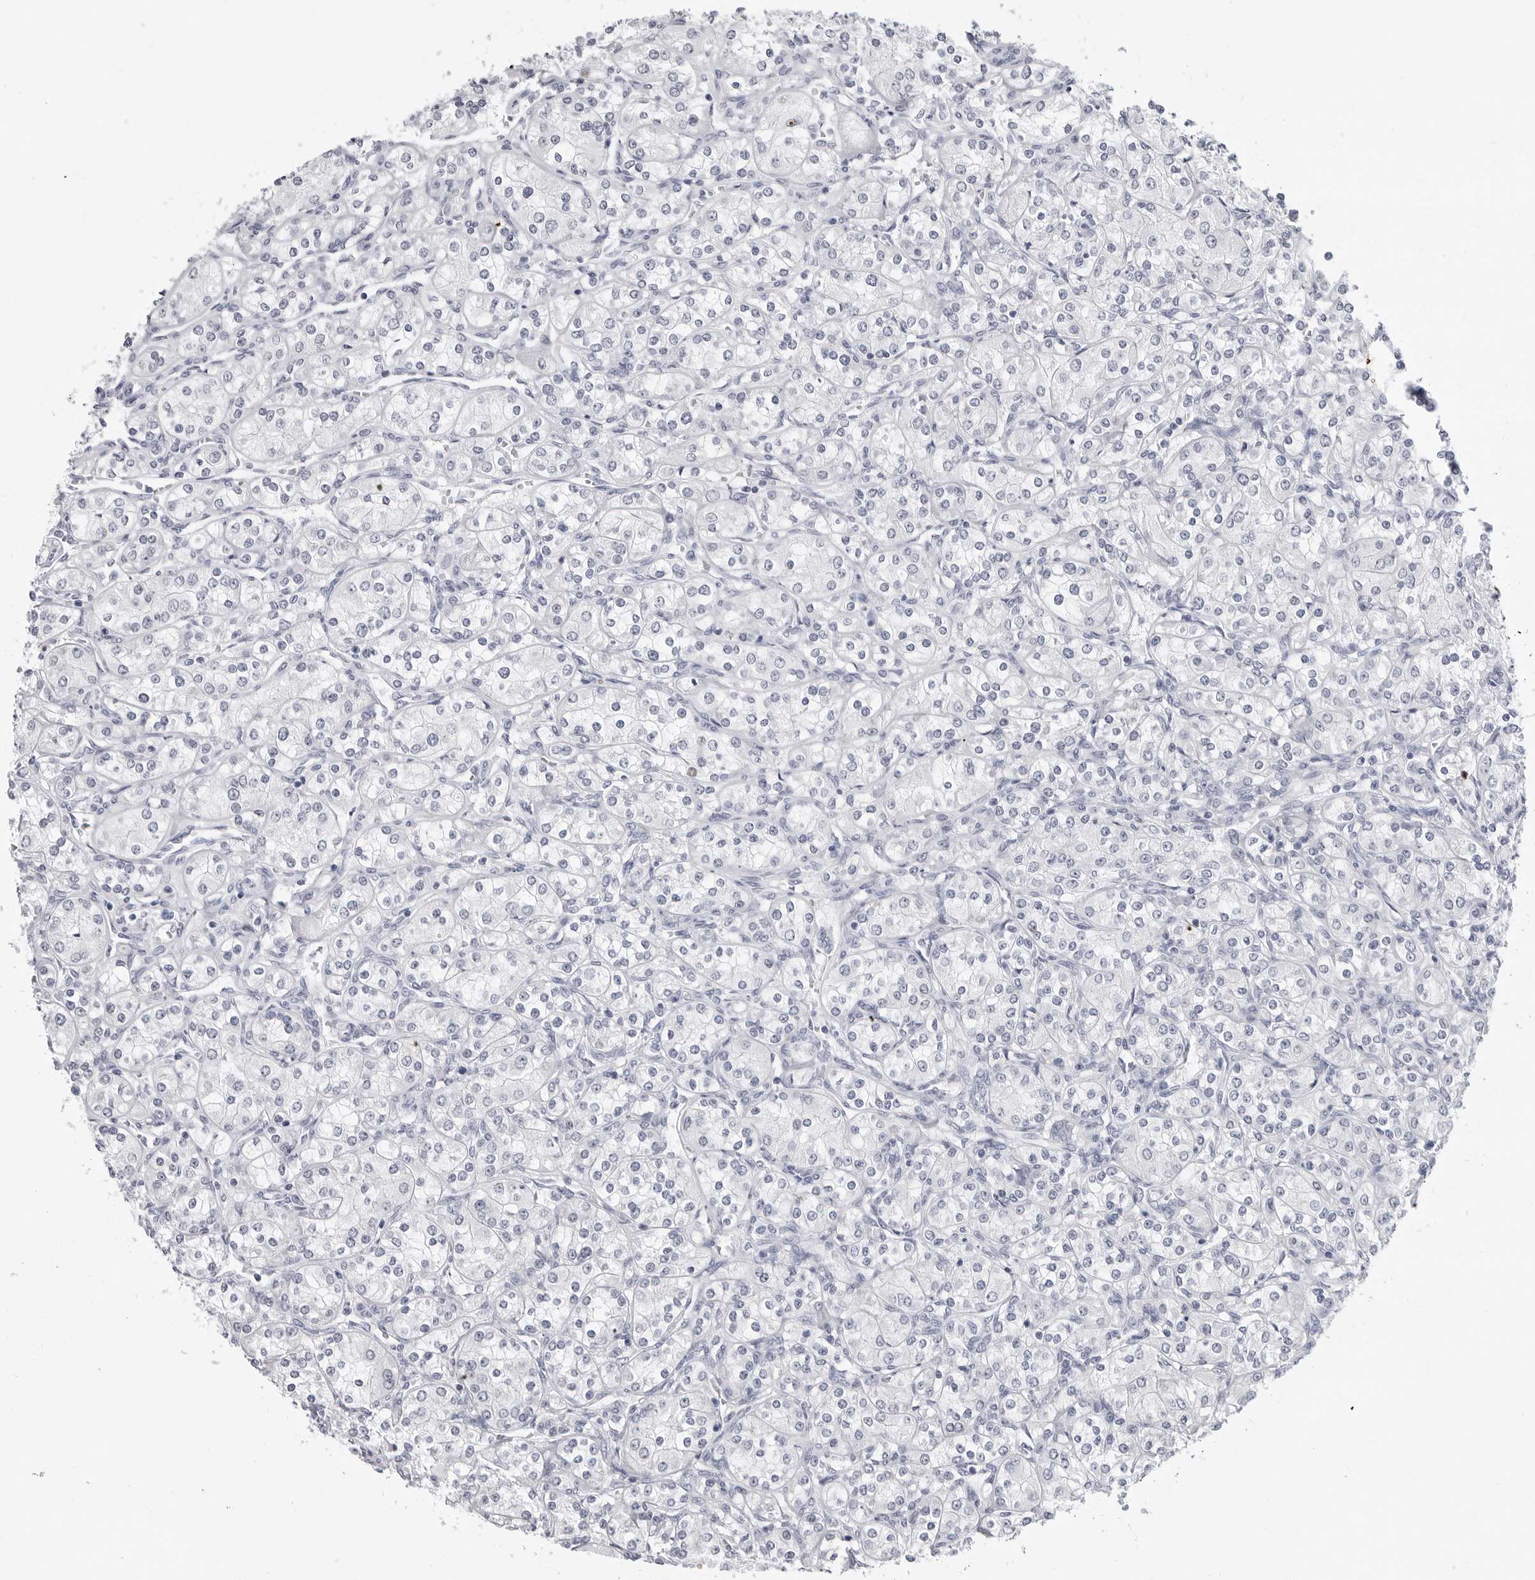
{"staining": {"intensity": "negative", "quantity": "none", "location": "none"}, "tissue": "renal cancer", "cell_type": "Tumor cells", "image_type": "cancer", "snomed": [{"axis": "morphology", "description": "Adenocarcinoma, NOS"}, {"axis": "topography", "description": "Kidney"}], "caption": "The histopathology image exhibits no significant staining in tumor cells of adenocarcinoma (renal).", "gene": "PGA3", "patient": {"sex": "male", "age": 77}}